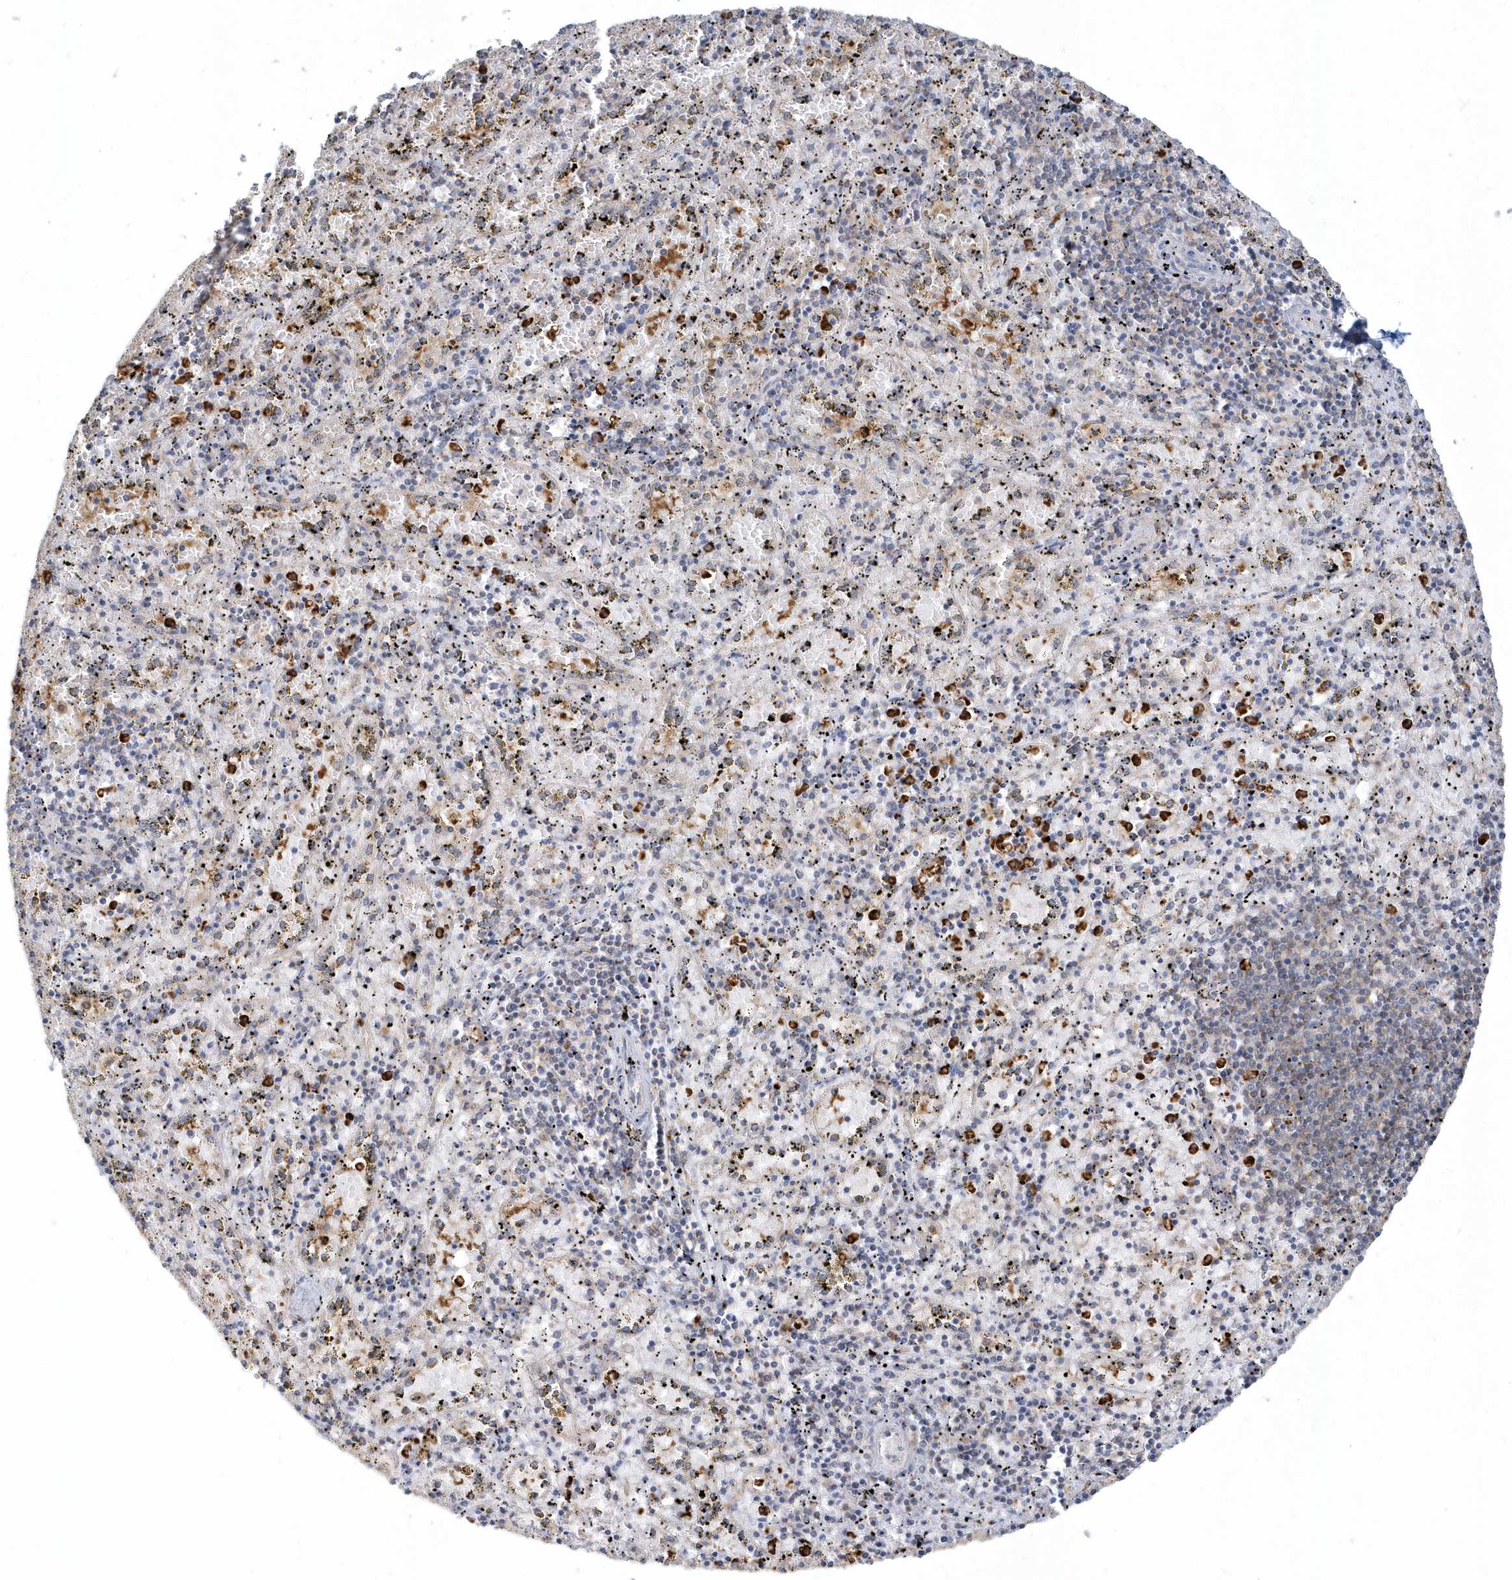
{"staining": {"intensity": "strong", "quantity": "25%-75%", "location": "cytoplasmic/membranous"}, "tissue": "spleen", "cell_type": "Cells in red pulp", "image_type": "normal", "snomed": [{"axis": "morphology", "description": "Normal tissue, NOS"}, {"axis": "topography", "description": "Spleen"}], "caption": "Protein expression analysis of normal spleen shows strong cytoplasmic/membranous expression in approximately 25%-75% of cells in red pulp.", "gene": "RNF7", "patient": {"sex": "male", "age": 11}}